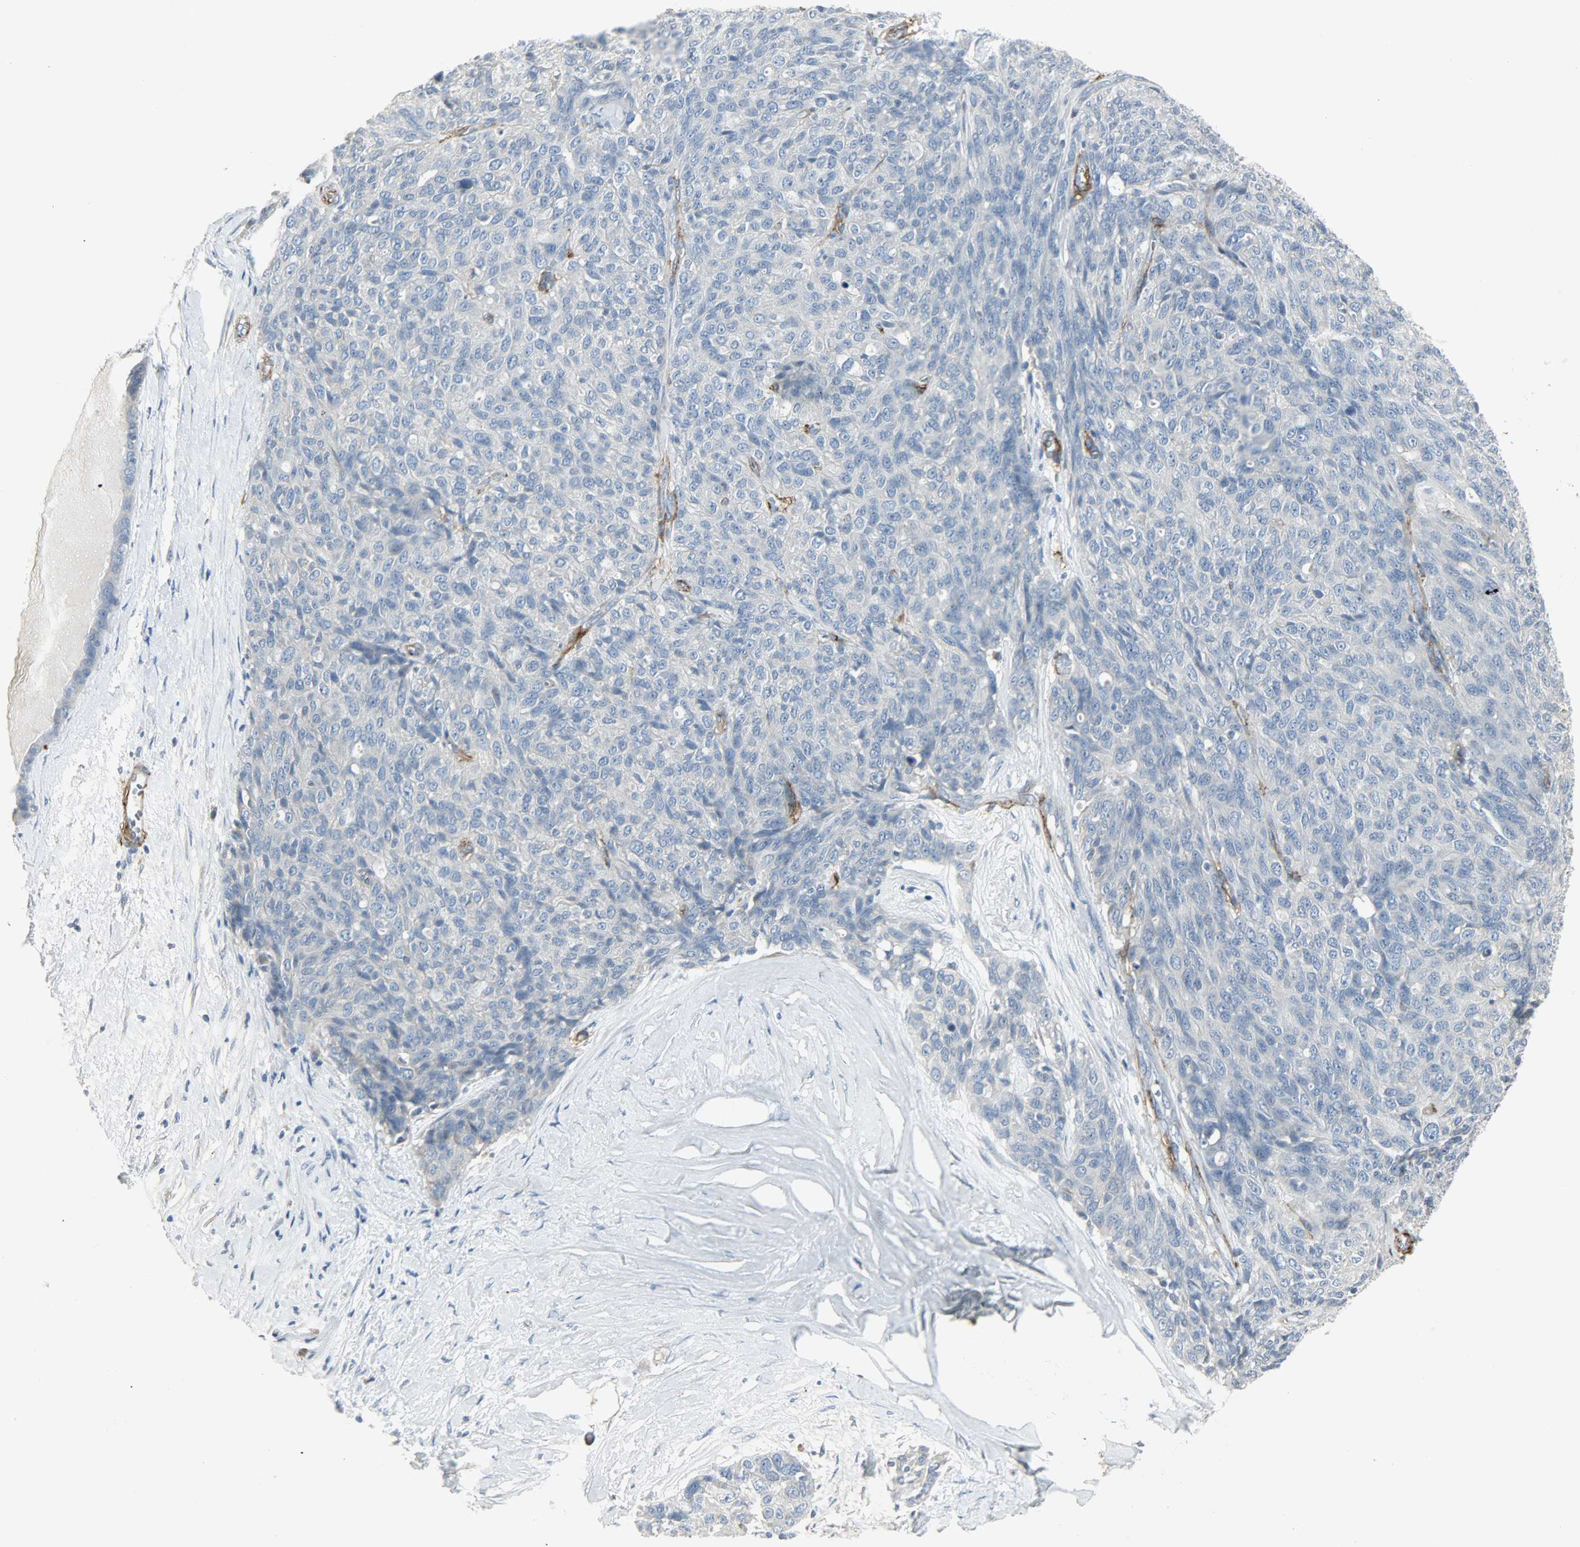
{"staining": {"intensity": "negative", "quantity": "none", "location": "none"}, "tissue": "ovarian cancer", "cell_type": "Tumor cells", "image_type": "cancer", "snomed": [{"axis": "morphology", "description": "Carcinoma, endometroid"}, {"axis": "topography", "description": "Ovary"}], "caption": "An immunohistochemistry (IHC) photomicrograph of endometroid carcinoma (ovarian) is shown. There is no staining in tumor cells of endometroid carcinoma (ovarian).", "gene": "ENPEP", "patient": {"sex": "female", "age": 60}}